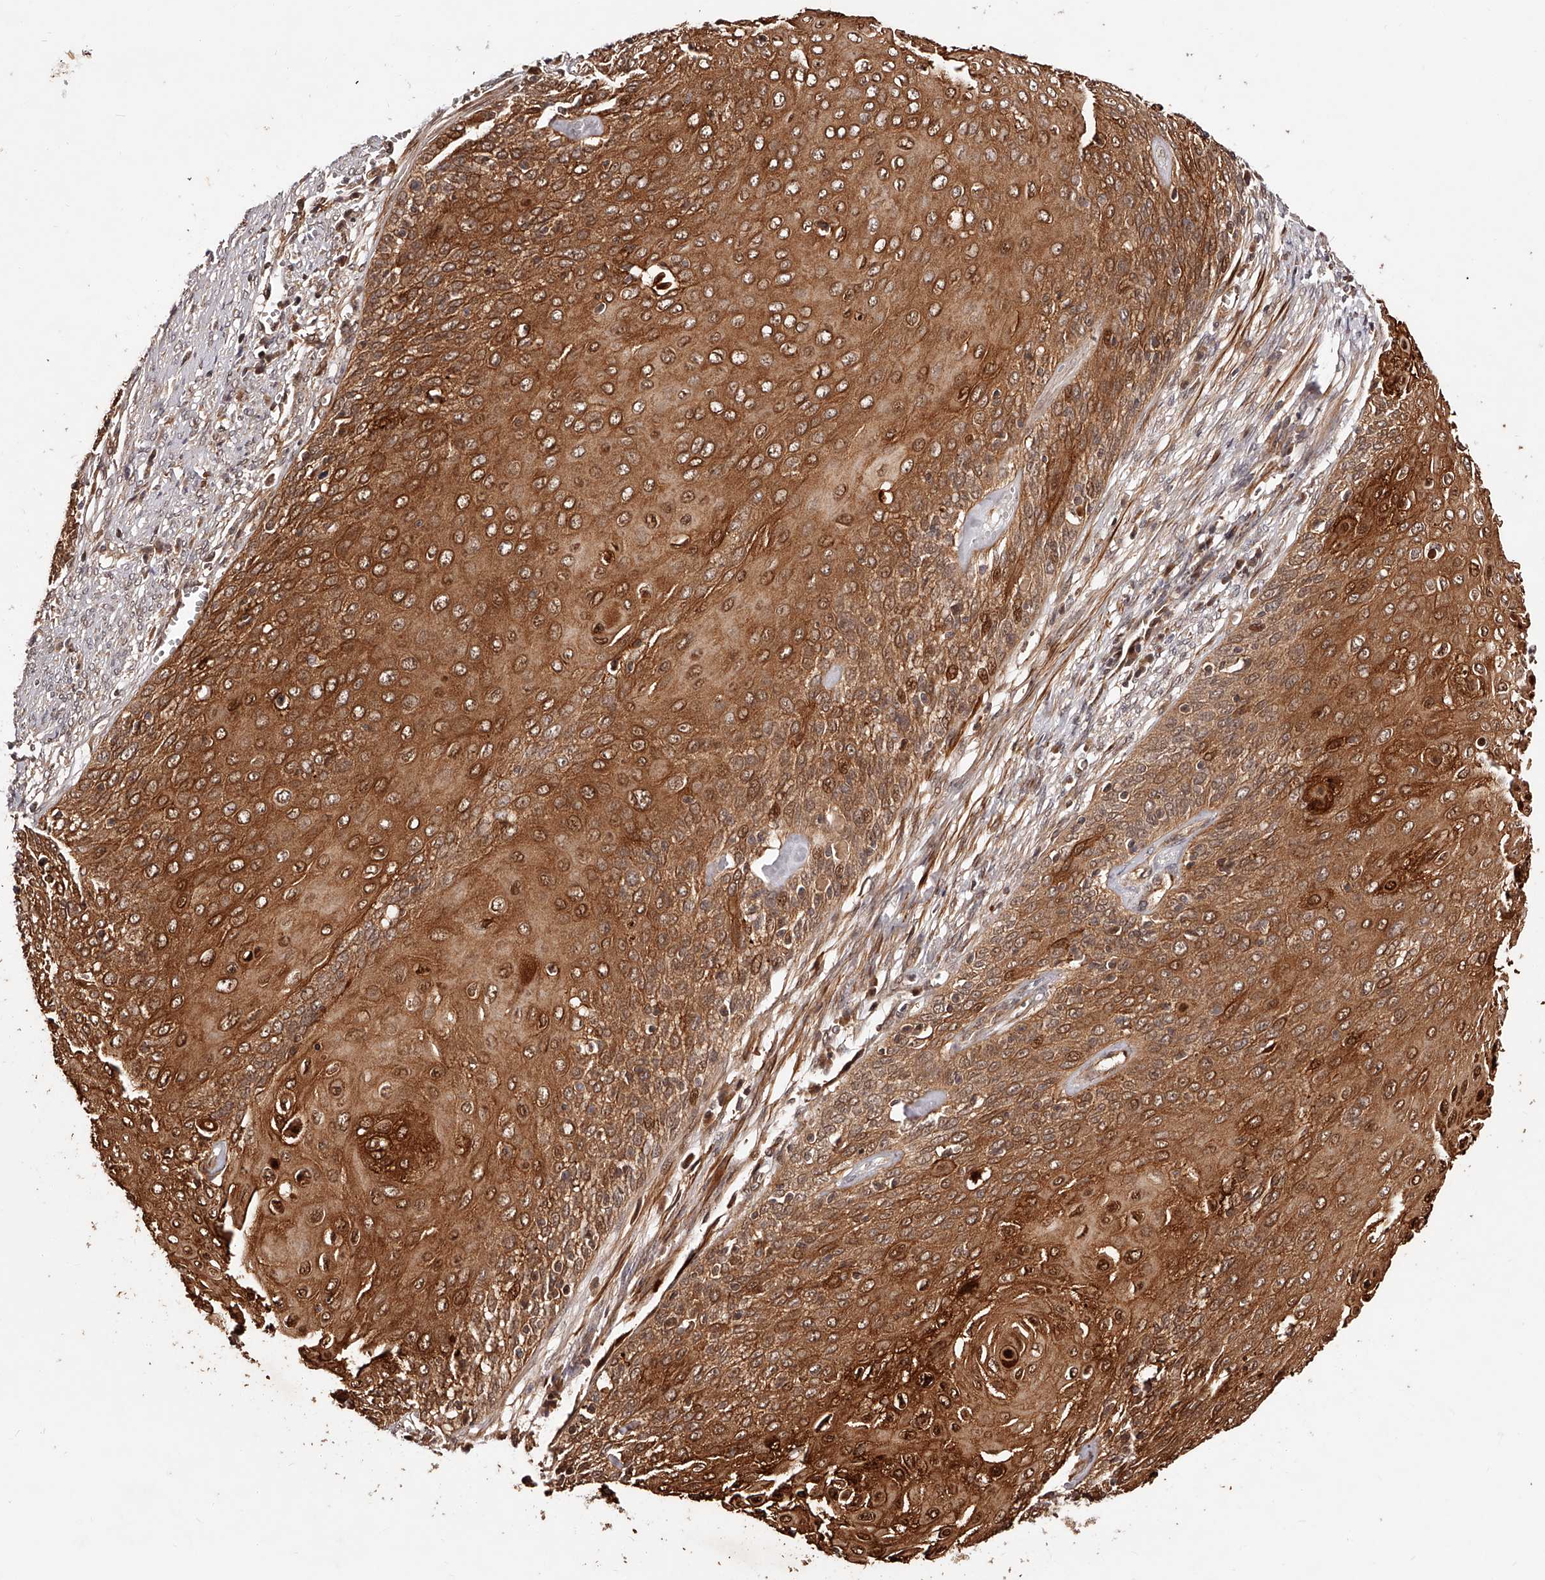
{"staining": {"intensity": "moderate", "quantity": ">75%", "location": "cytoplasmic/membranous,nuclear"}, "tissue": "cervical cancer", "cell_type": "Tumor cells", "image_type": "cancer", "snomed": [{"axis": "morphology", "description": "Squamous cell carcinoma, NOS"}, {"axis": "topography", "description": "Cervix"}], "caption": "There is medium levels of moderate cytoplasmic/membranous and nuclear positivity in tumor cells of squamous cell carcinoma (cervical), as demonstrated by immunohistochemical staining (brown color).", "gene": "CUL7", "patient": {"sex": "female", "age": 39}}